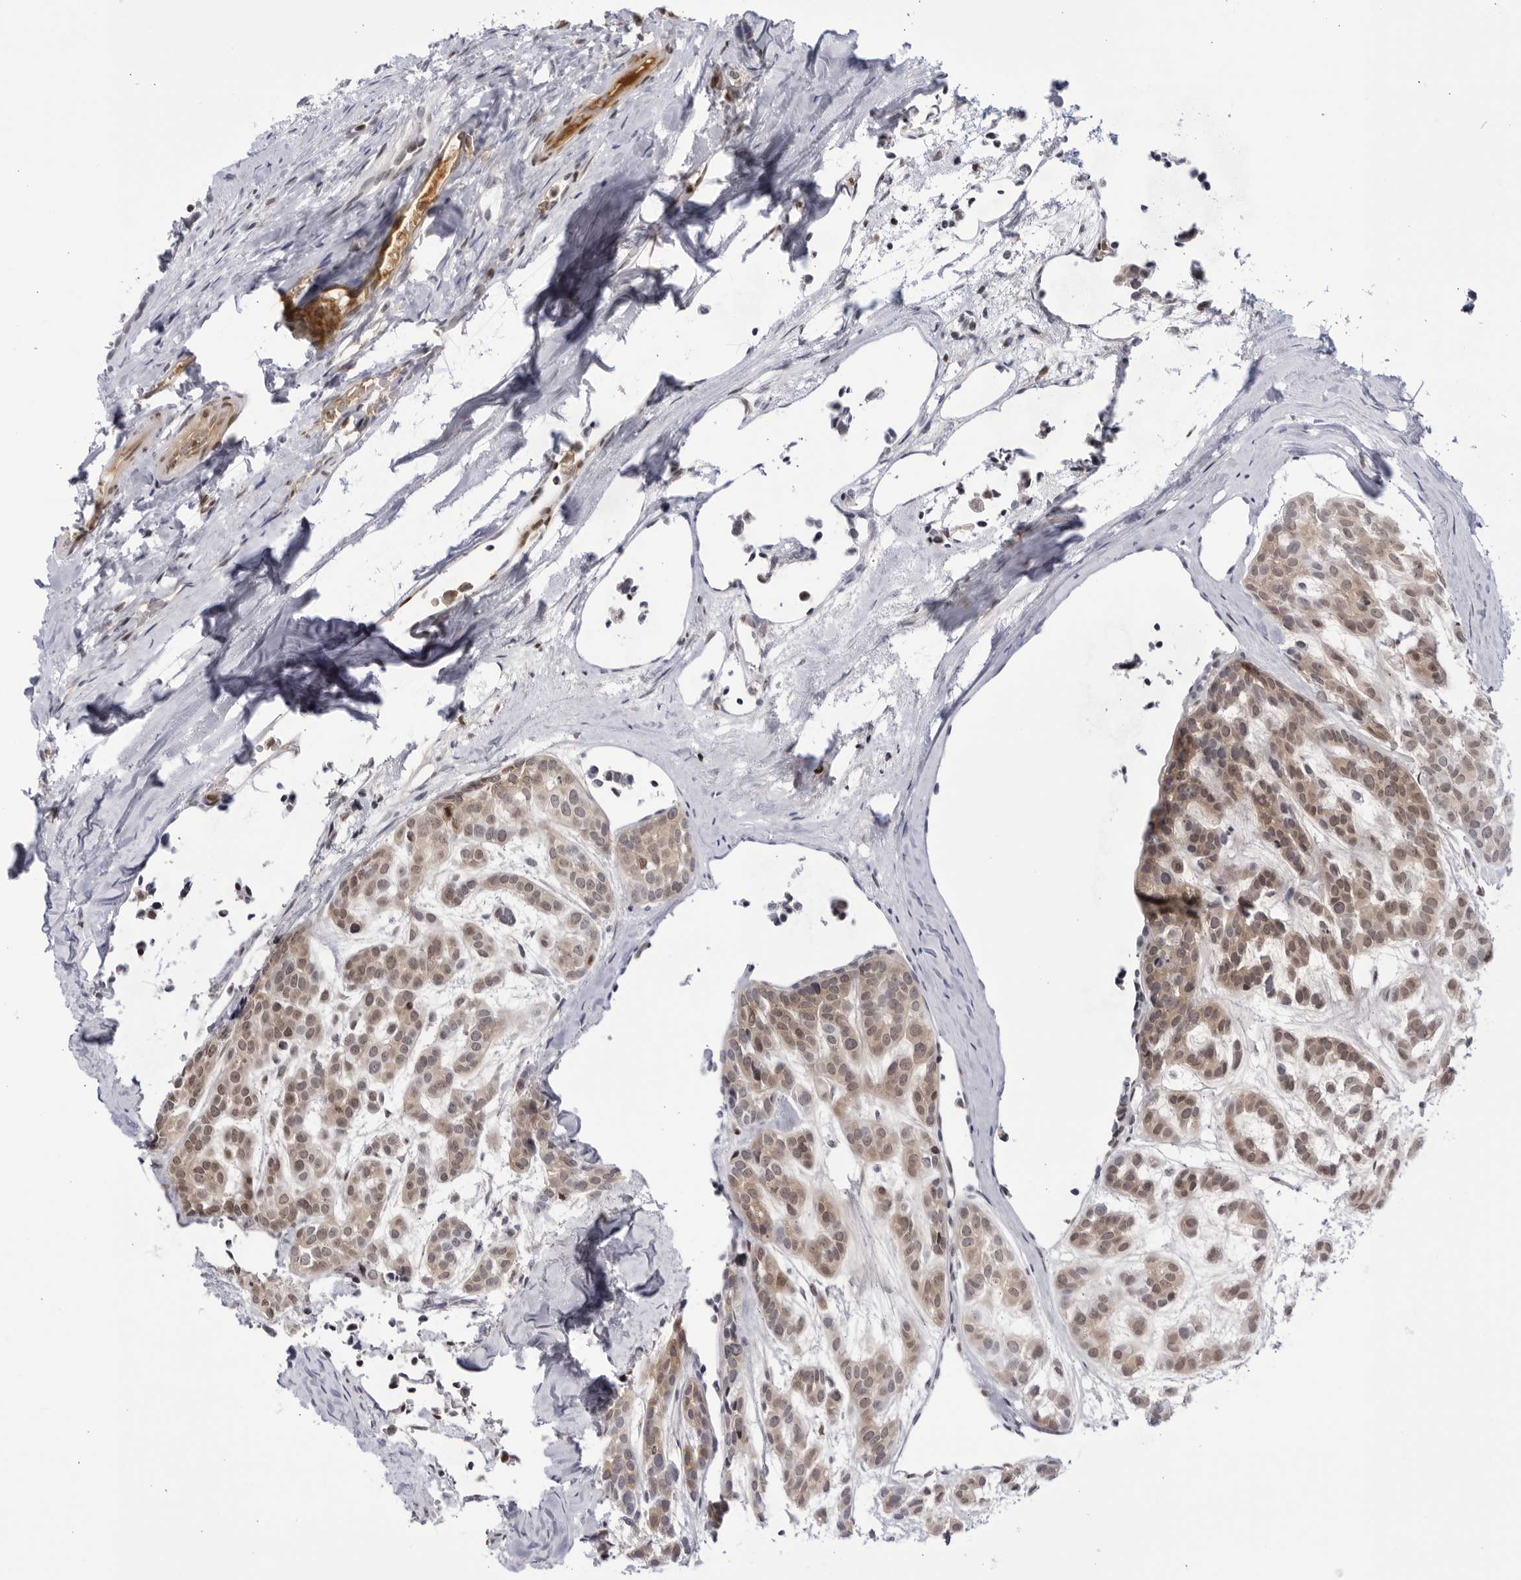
{"staining": {"intensity": "moderate", "quantity": ">75%", "location": "cytoplasmic/membranous,nuclear"}, "tissue": "head and neck cancer", "cell_type": "Tumor cells", "image_type": "cancer", "snomed": [{"axis": "morphology", "description": "Adenocarcinoma, NOS"}, {"axis": "morphology", "description": "Adenoma, NOS"}, {"axis": "topography", "description": "Head-Neck"}], "caption": "Approximately >75% of tumor cells in human head and neck adenocarcinoma reveal moderate cytoplasmic/membranous and nuclear protein positivity as visualized by brown immunohistochemical staining.", "gene": "CNBD1", "patient": {"sex": "female", "age": 55}}